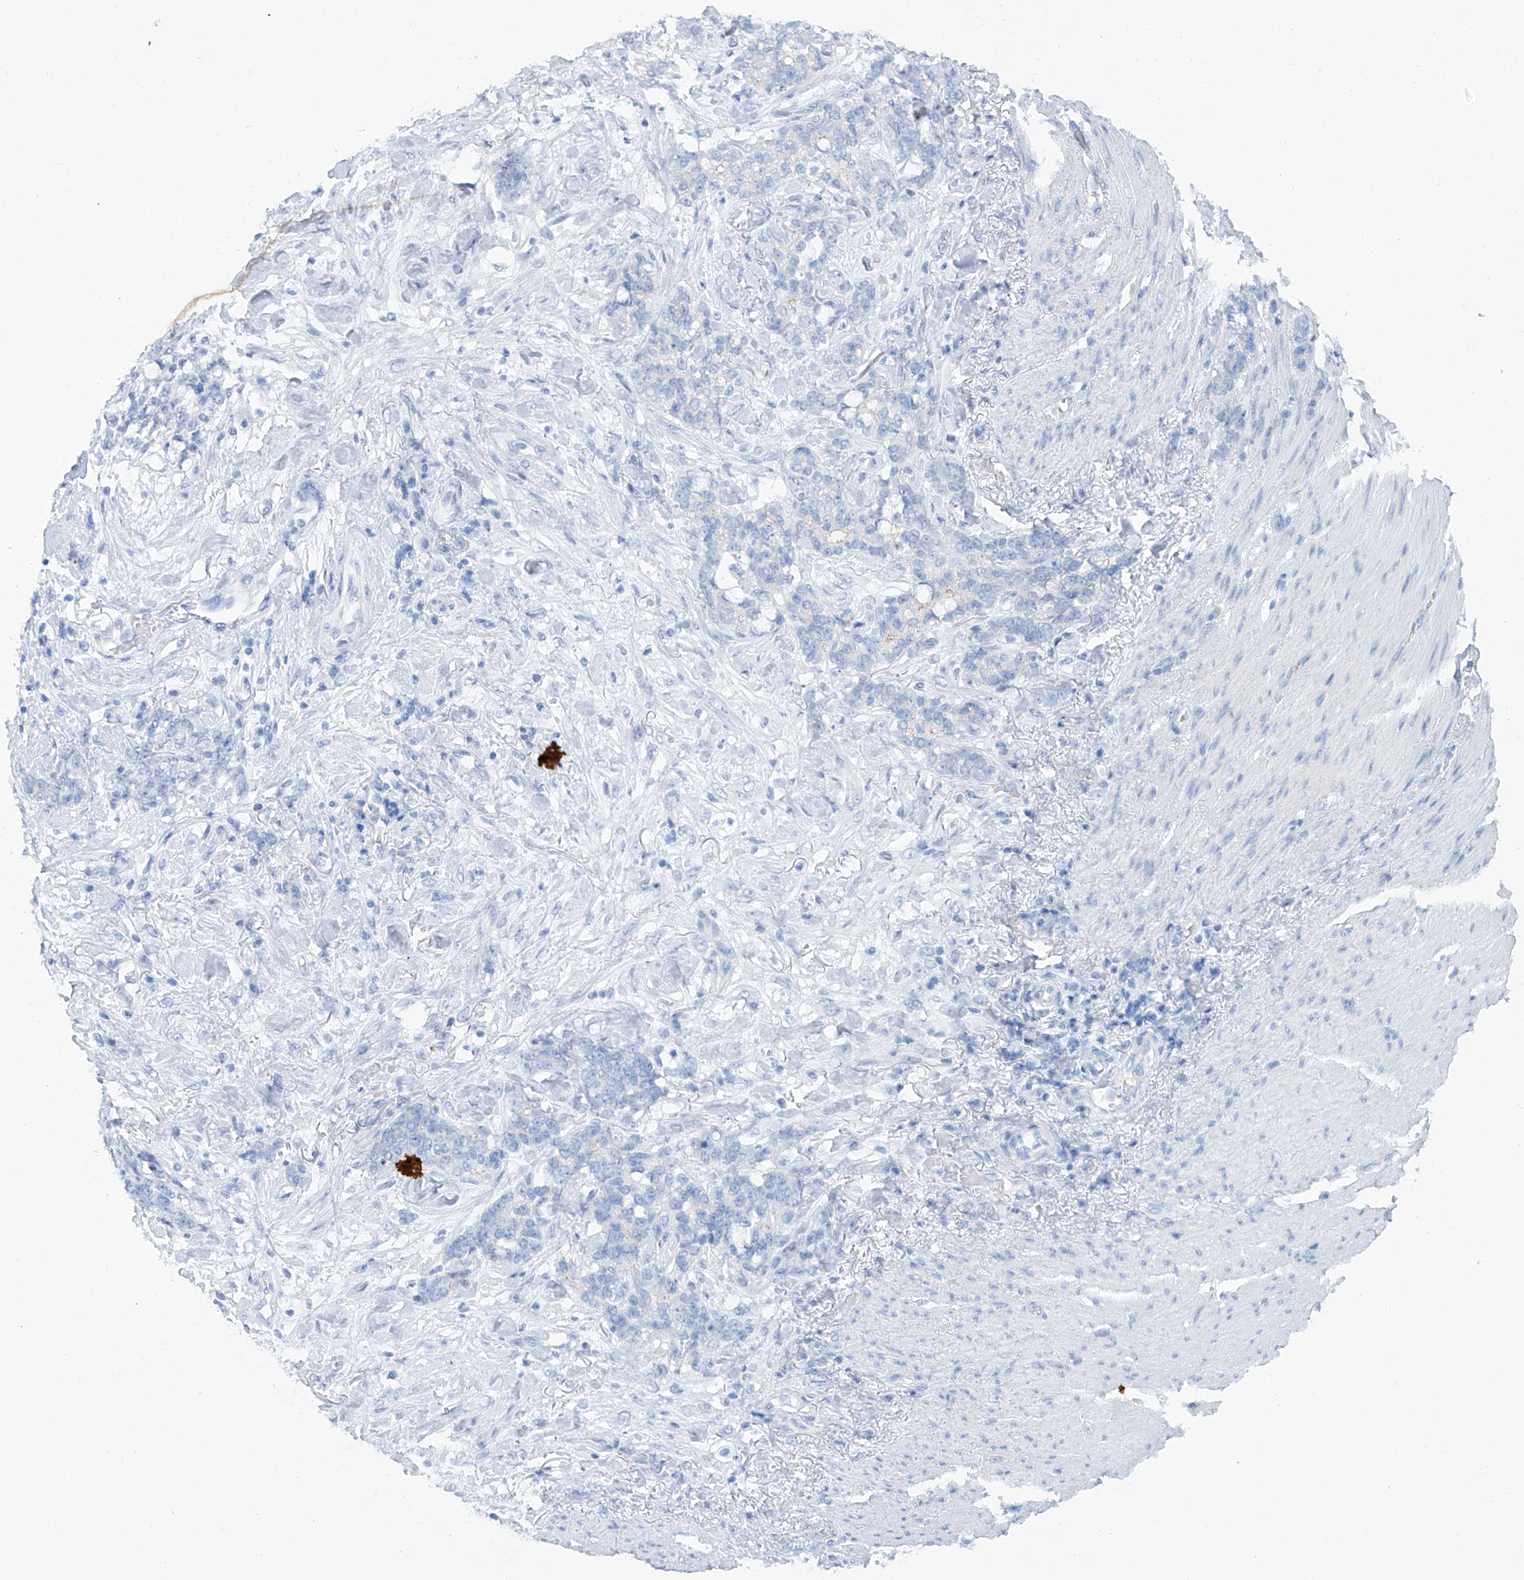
{"staining": {"intensity": "negative", "quantity": "none", "location": "none"}, "tissue": "stomach cancer", "cell_type": "Tumor cells", "image_type": "cancer", "snomed": [{"axis": "morphology", "description": "Adenocarcinoma, NOS"}, {"axis": "topography", "description": "Stomach, lower"}], "caption": "High power microscopy image of an IHC photomicrograph of stomach cancer (adenocarcinoma), revealing no significant positivity in tumor cells.", "gene": "MAGI1", "patient": {"sex": "male", "age": 88}}